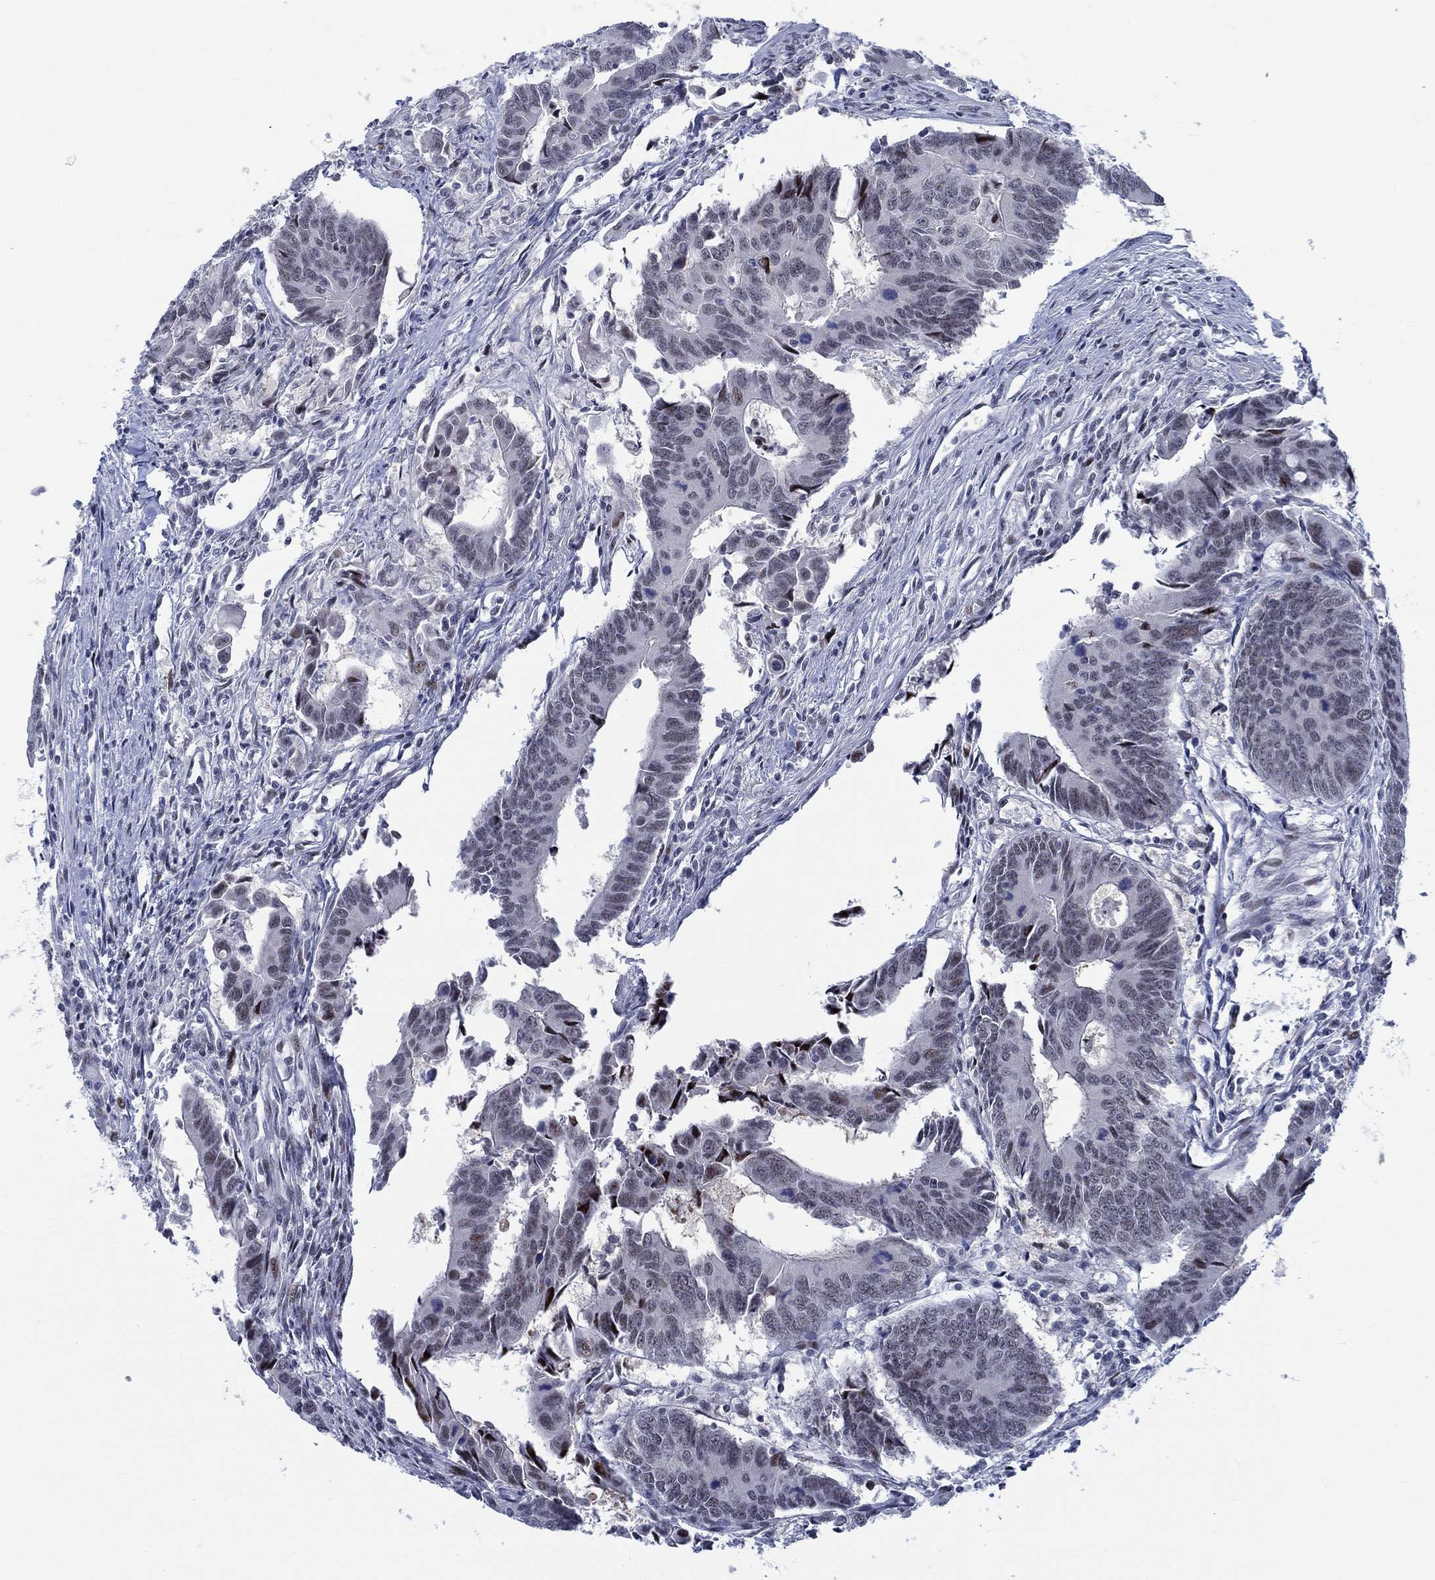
{"staining": {"intensity": "negative", "quantity": "none", "location": "none"}, "tissue": "colorectal cancer", "cell_type": "Tumor cells", "image_type": "cancer", "snomed": [{"axis": "morphology", "description": "Adenocarcinoma, NOS"}, {"axis": "topography", "description": "Rectum"}], "caption": "High power microscopy photomicrograph of an IHC histopathology image of adenocarcinoma (colorectal), revealing no significant positivity in tumor cells.", "gene": "NEU3", "patient": {"sex": "male", "age": 67}}